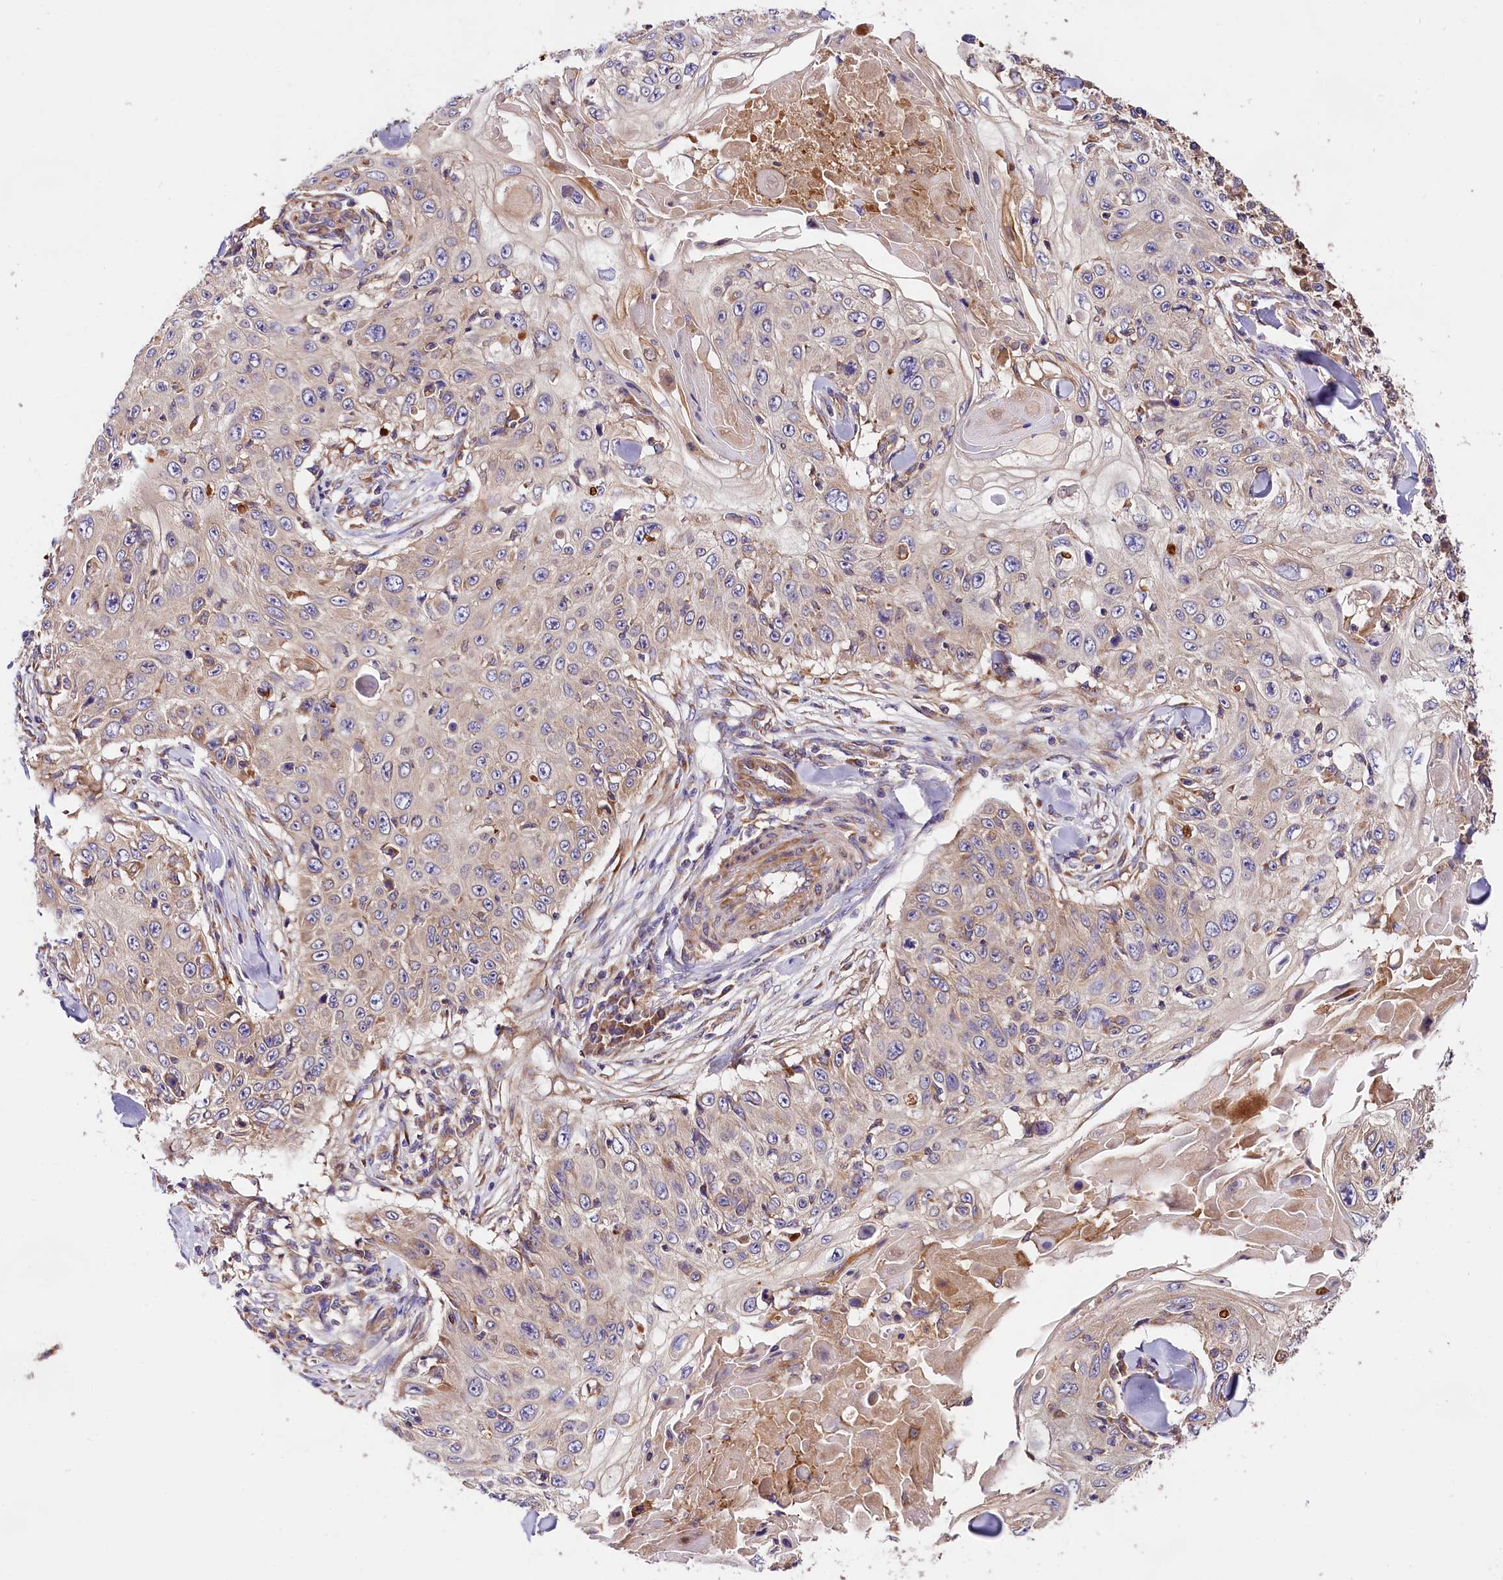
{"staining": {"intensity": "weak", "quantity": "<25%", "location": "cytoplasmic/membranous"}, "tissue": "skin cancer", "cell_type": "Tumor cells", "image_type": "cancer", "snomed": [{"axis": "morphology", "description": "Squamous cell carcinoma, NOS"}, {"axis": "topography", "description": "Skin"}], "caption": "Histopathology image shows no protein staining in tumor cells of skin cancer (squamous cell carcinoma) tissue.", "gene": "SPG11", "patient": {"sex": "male", "age": 86}}